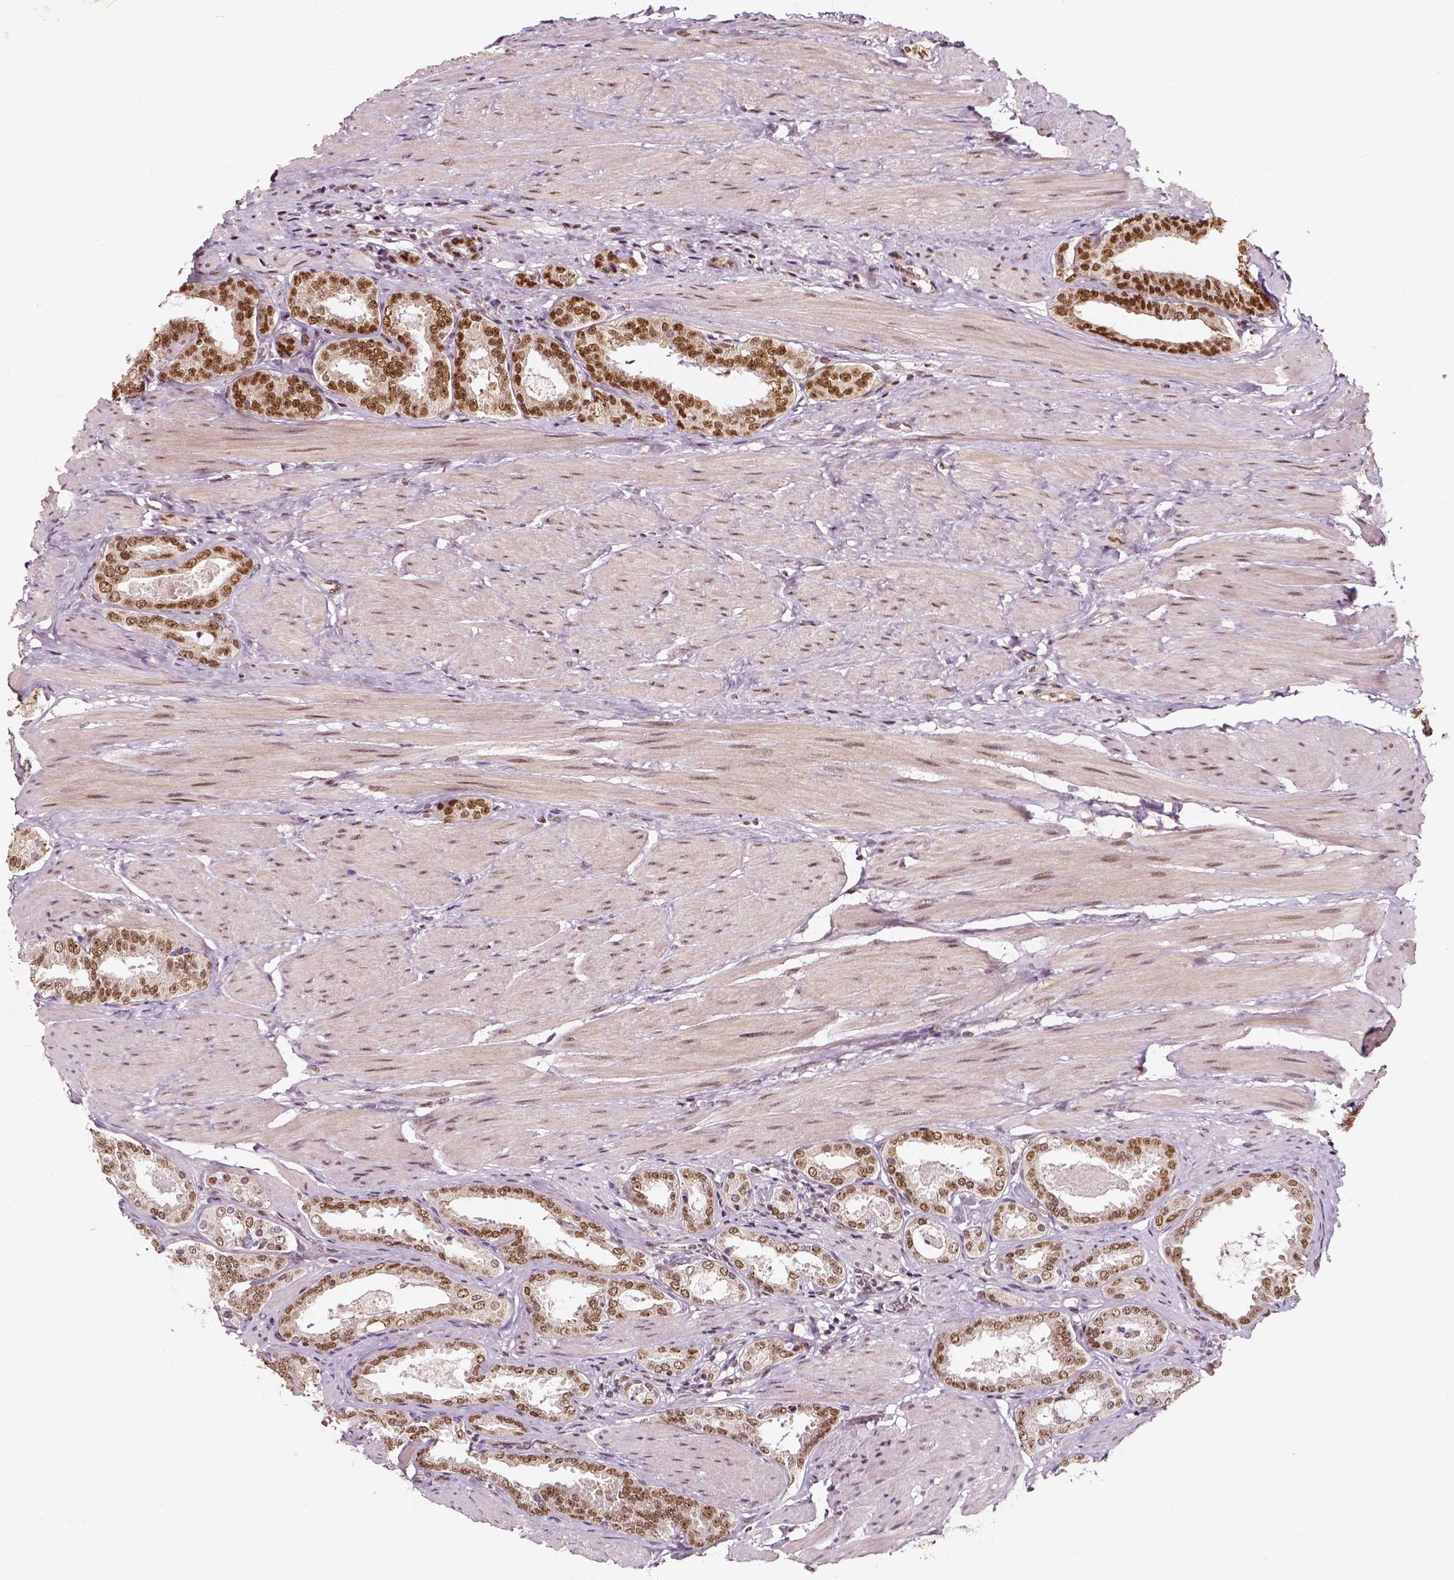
{"staining": {"intensity": "moderate", "quantity": ">75%", "location": "nuclear"}, "tissue": "prostate cancer", "cell_type": "Tumor cells", "image_type": "cancer", "snomed": [{"axis": "morphology", "description": "Adenocarcinoma, High grade"}, {"axis": "topography", "description": "Prostate"}], "caption": "Immunohistochemical staining of prostate cancer demonstrates medium levels of moderate nuclear expression in about >75% of tumor cells.", "gene": "NACC1", "patient": {"sex": "male", "age": 63}}